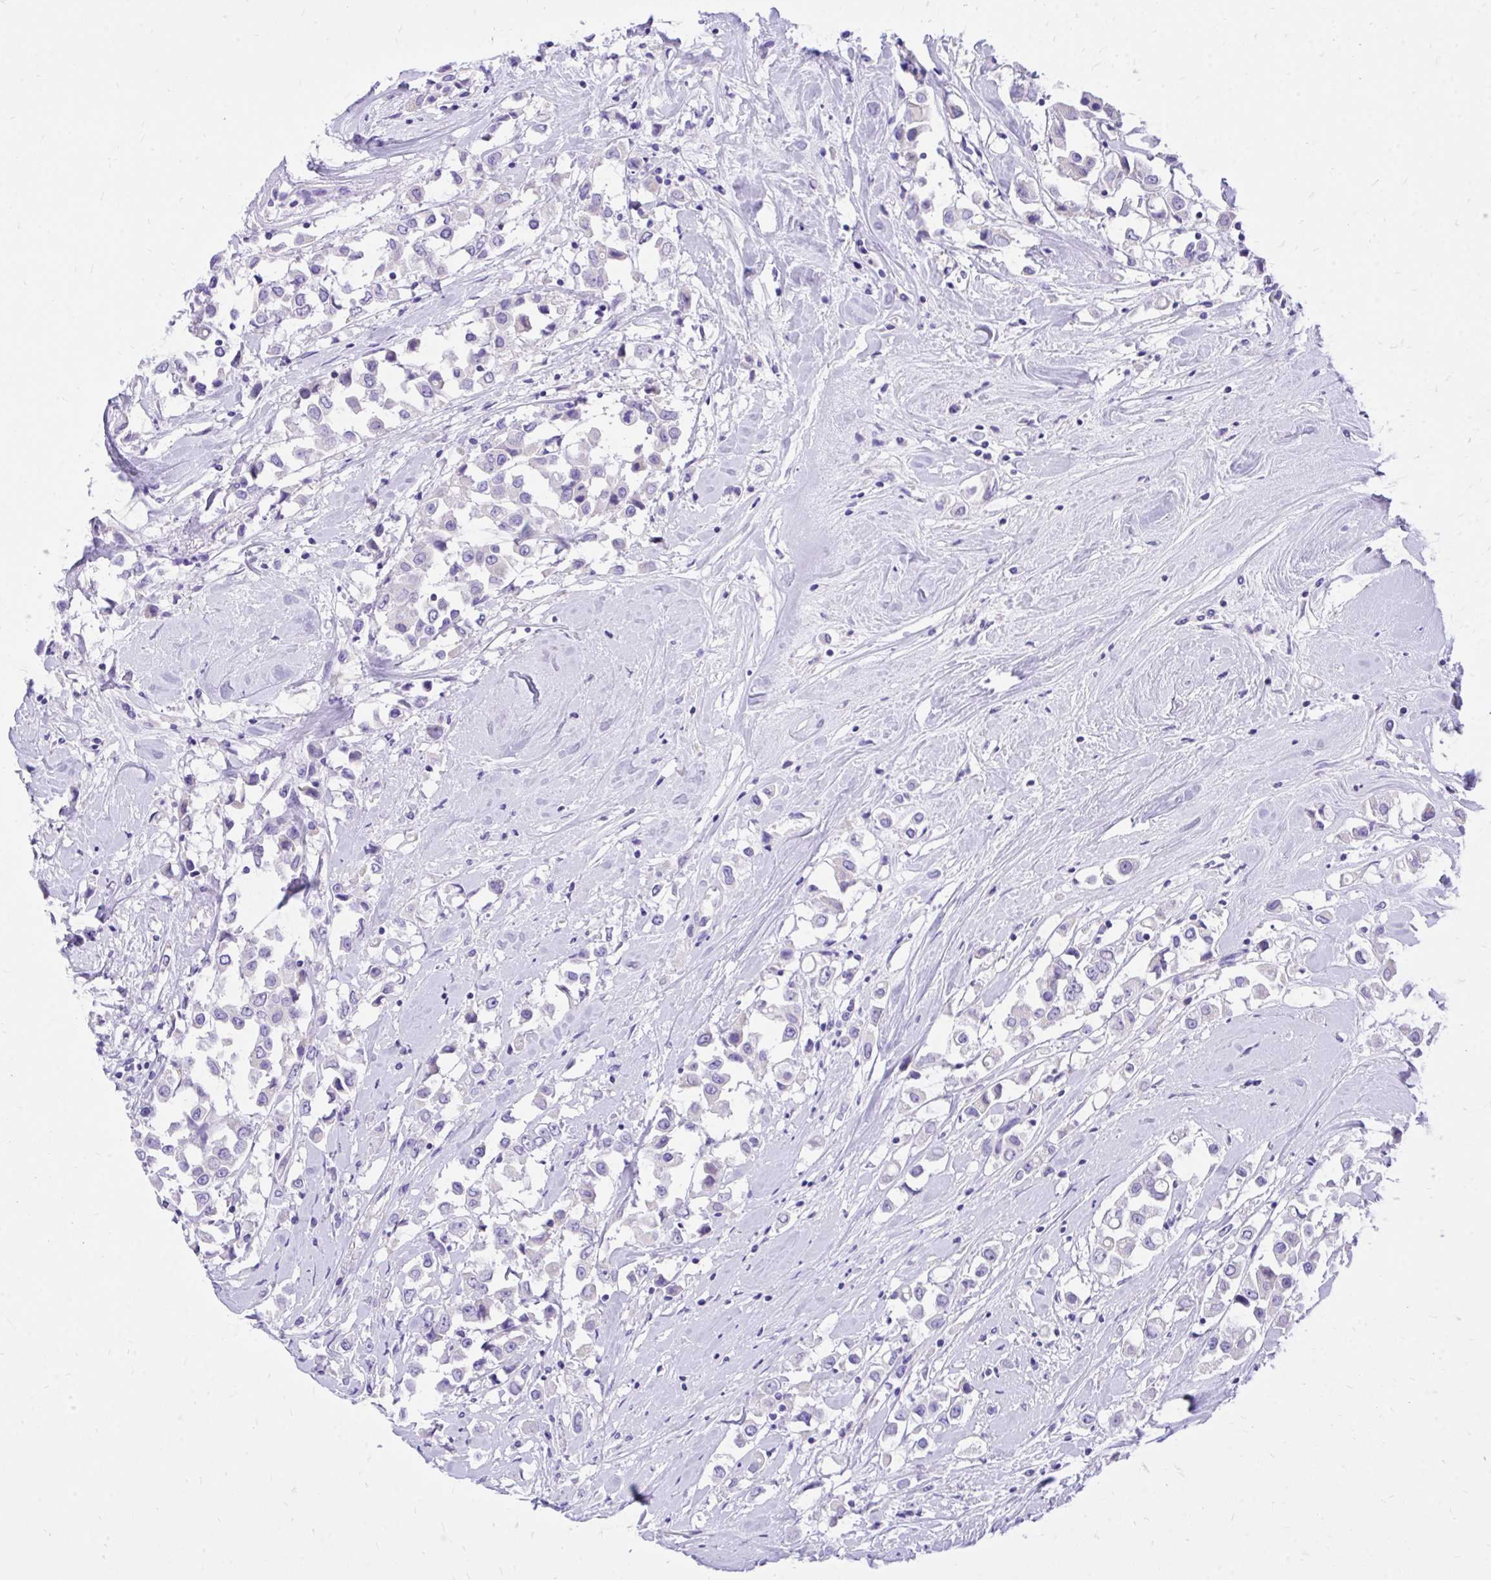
{"staining": {"intensity": "negative", "quantity": "none", "location": "none"}, "tissue": "breast cancer", "cell_type": "Tumor cells", "image_type": "cancer", "snomed": [{"axis": "morphology", "description": "Duct carcinoma"}, {"axis": "topography", "description": "Breast"}], "caption": "Tumor cells are negative for brown protein staining in breast intraductal carcinoma.", "gene": "MON1A", "patient": {"sex": "female", "age": 61}}